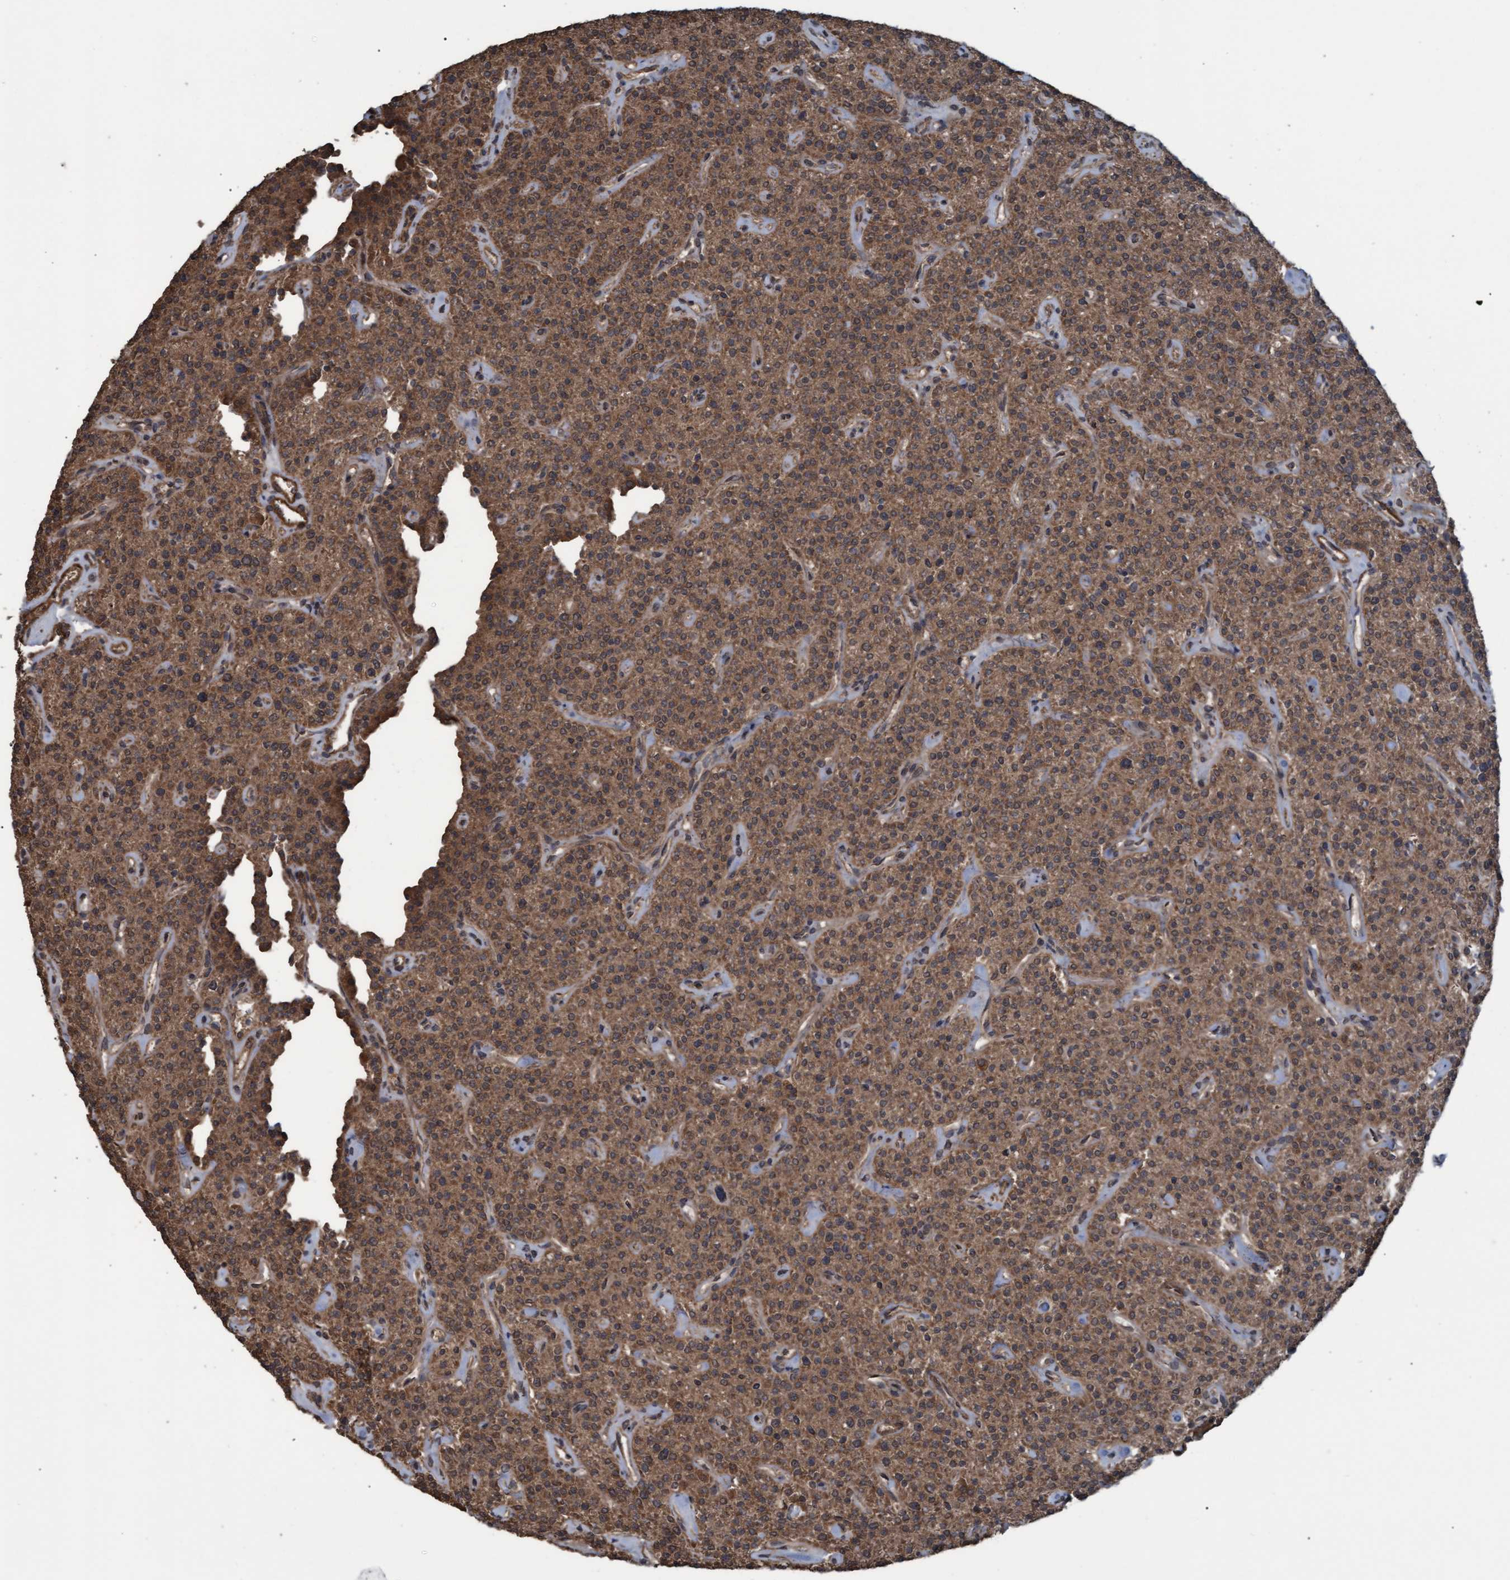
{"staining": {"intensity": "moderate", "quantity": ">75%", "location": "cytoplasmic/membranous"}, "tissue": "parathyroid gland", "cell_type": "Glandular cells", "image_type": "normal", "snomed": [{"axis": "morphology", "description": "Normal tissue, NOS"}, {"axis": "topography", "description": "Parathyroid gland"}], "caption": "The photomicrograph exhibits staining of benign parathyroid gland, revealing moderate cytoplasmic/membranous protein positivity (brown color) within glandular cells.", "gene": "GGT6", "patient": {"sex": "male", "age": 46}}